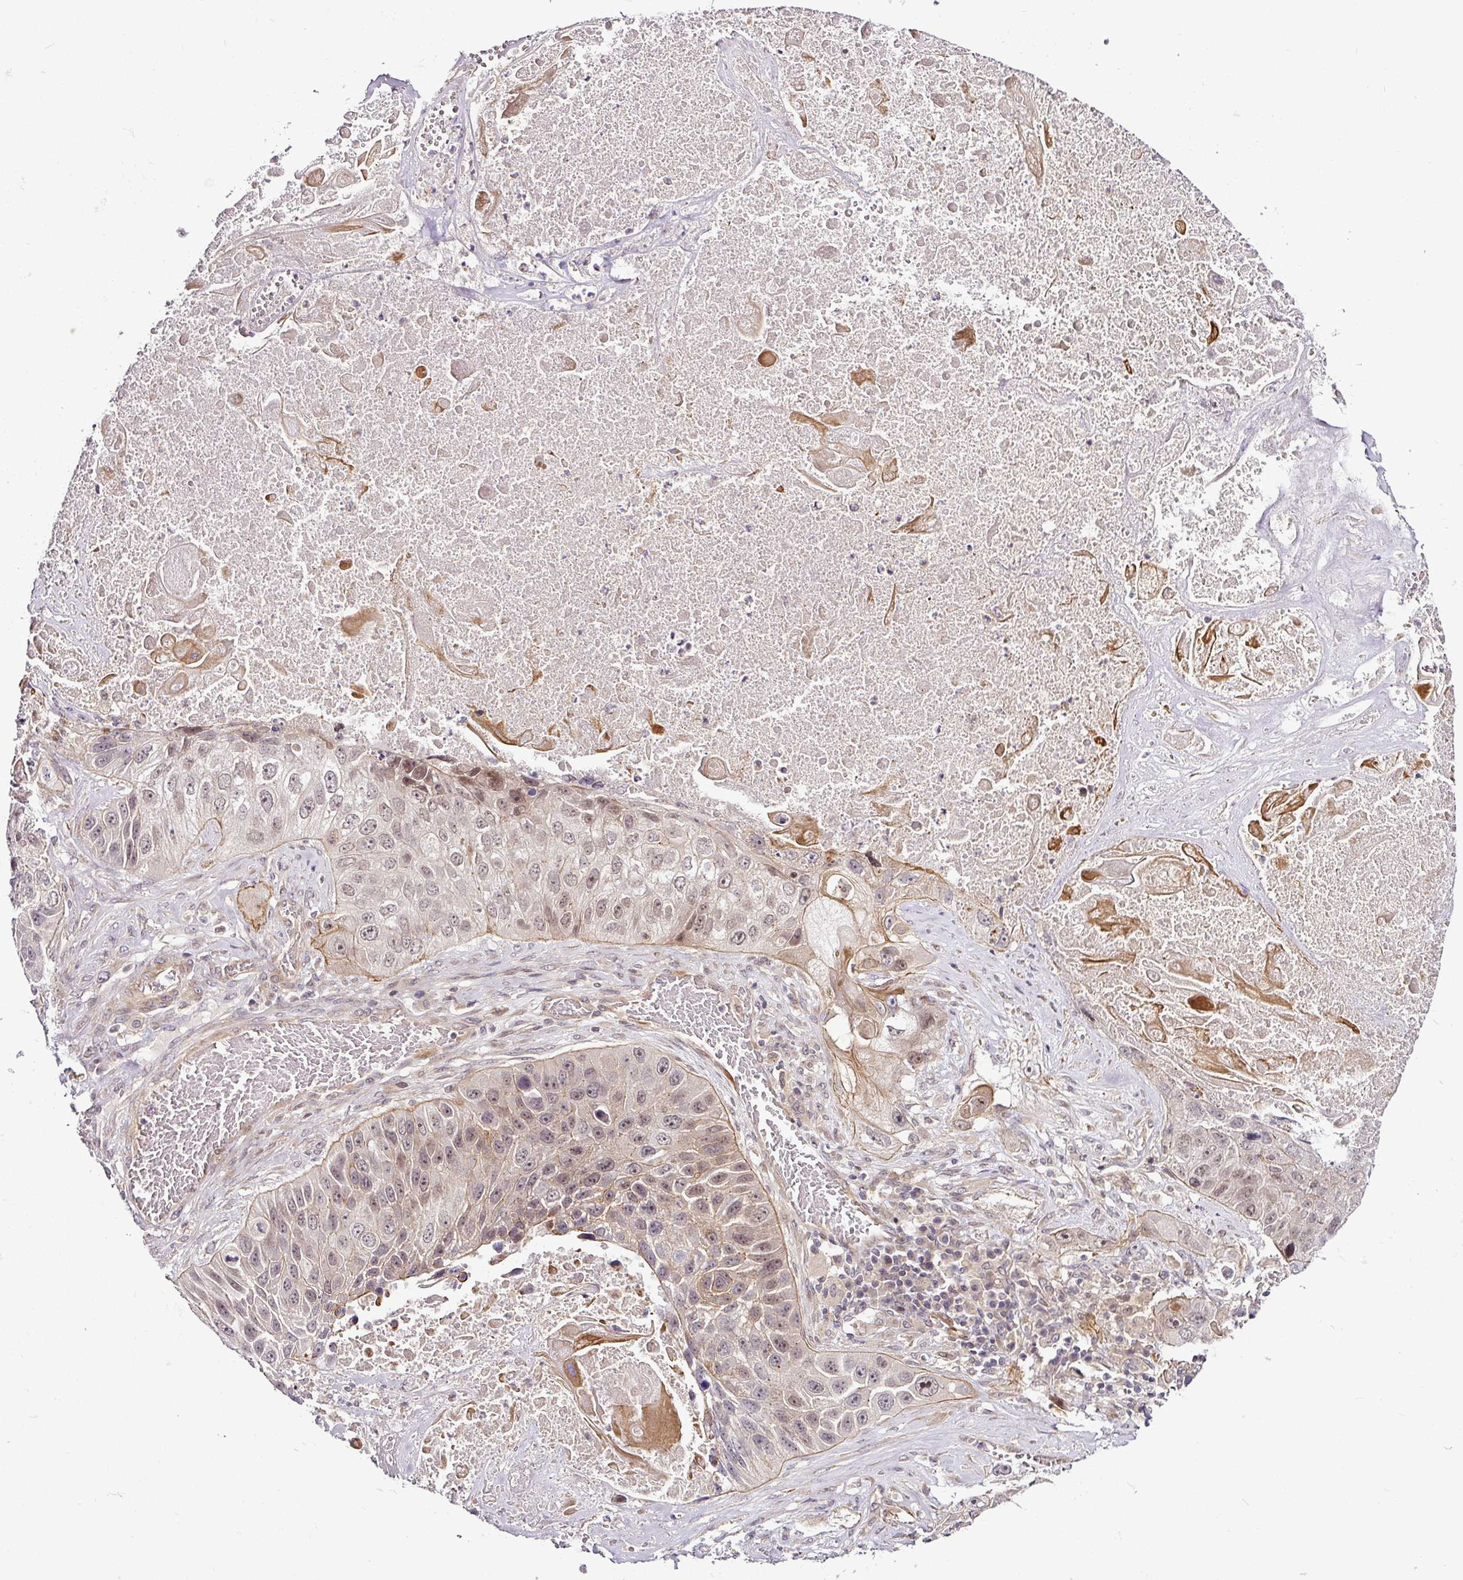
{"staining": {"intensity": "moderate", "quantity": "25%-75%", "location": "cytoplasmic/membranous,nuclear"}, "tissue": "lung cancer", "cell_type": "Tumor cells", "image_type": "cancer", "snomed": [{"axis": "morphology", "description": "Squamous cell carcinoma, NOS"}, {"axis": "topography", "description": "Lung"}], "caption": "Lung cancer (squamous cell carcinoma) tissue displays moderate cytoplasmic/membranous and nuclear expression in about 25%-75% of tumor cells (Brightfield microscopy of DAB IHC at high magnification).", "gene": "DCAF13", "patient": {"sex": "male", "age": 61}}